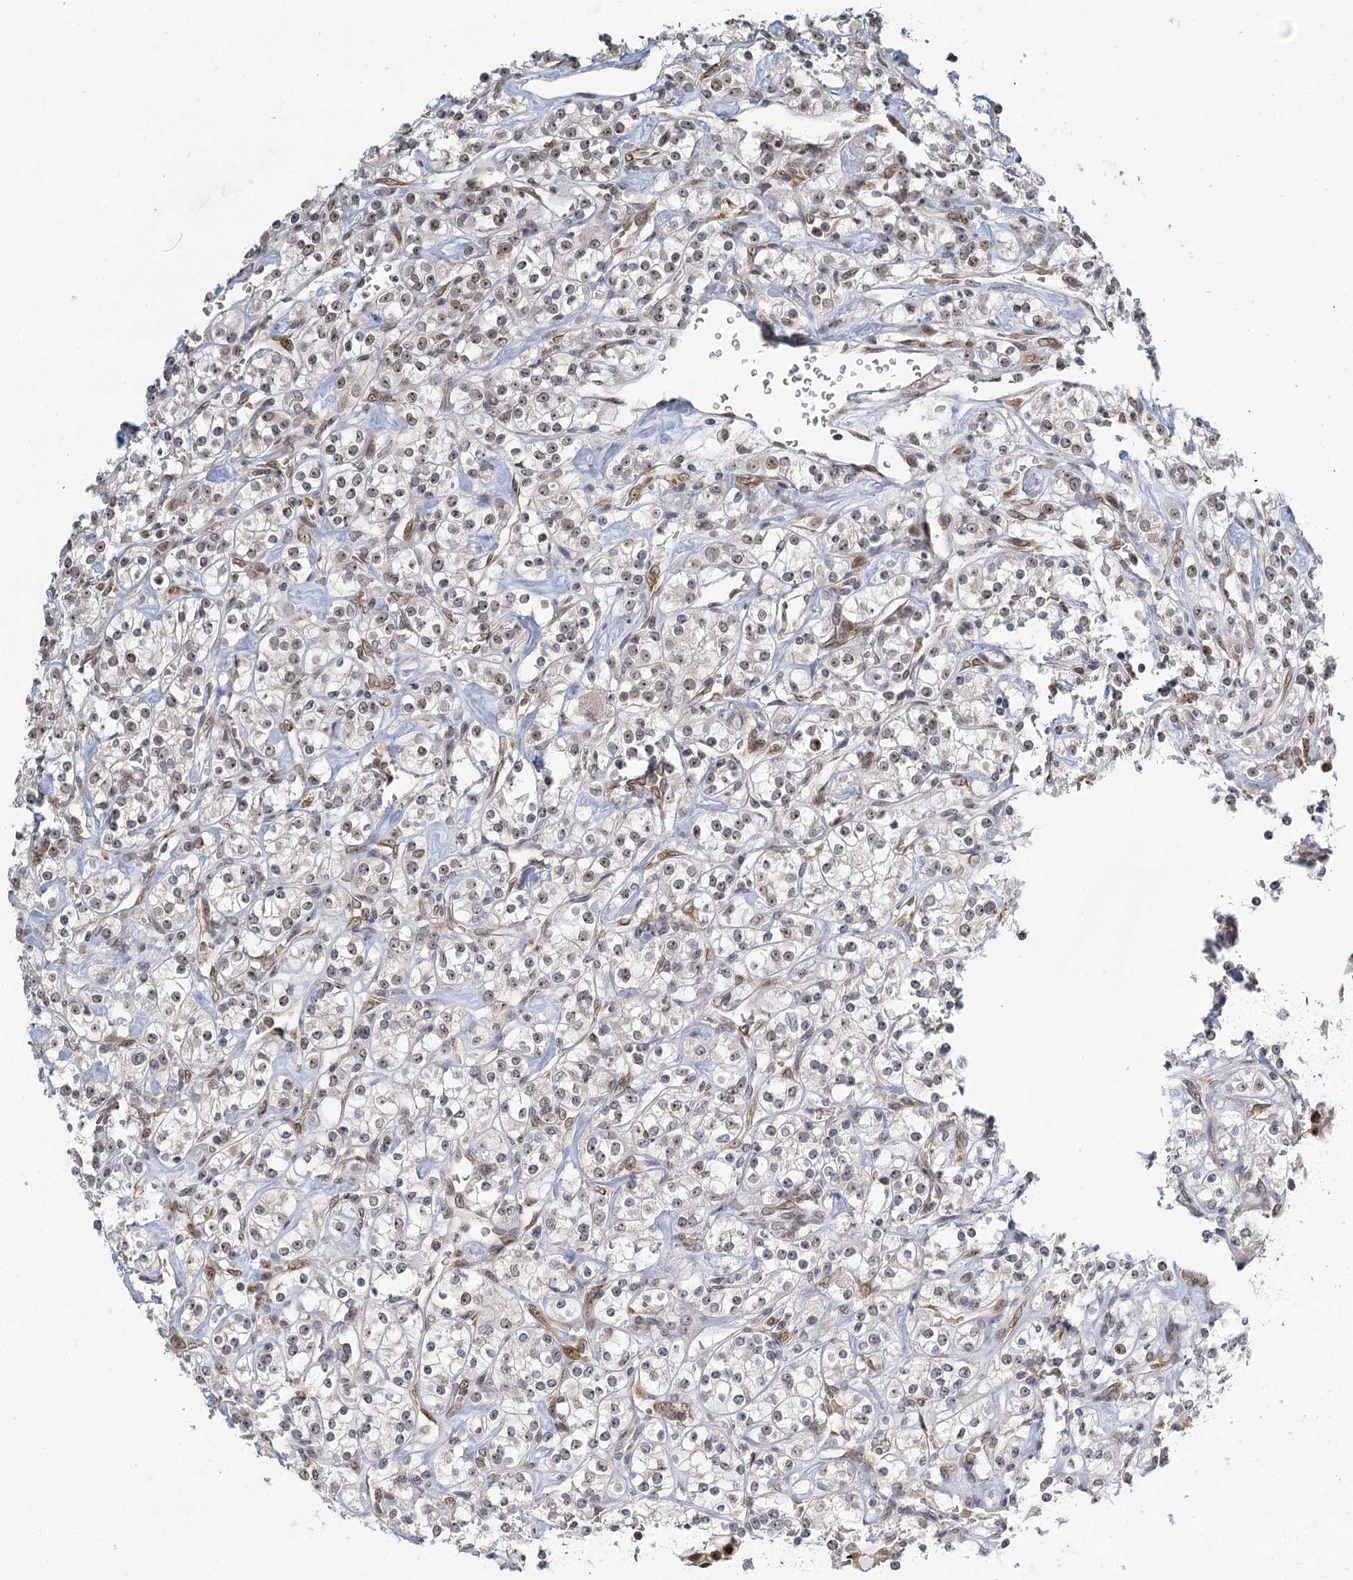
{"staining": {"intensity": "weak", "quantity": "<25%", "location": "nuclear"}, "tissue": "renal cancer", "cell_type": "Tumor cells", "image_type": "cancer", "snomed": [{"axis": "morphology", "description": "Adenocarcinoma, NOS"}, {"axis": "topography", "description": "Kidney"}], "caption": "Photomicrograph shows no protein expression in tumor cells of renal cancer tissue.", "gene": "TREX1", "patient": {"sex": "male", "age": 77}}